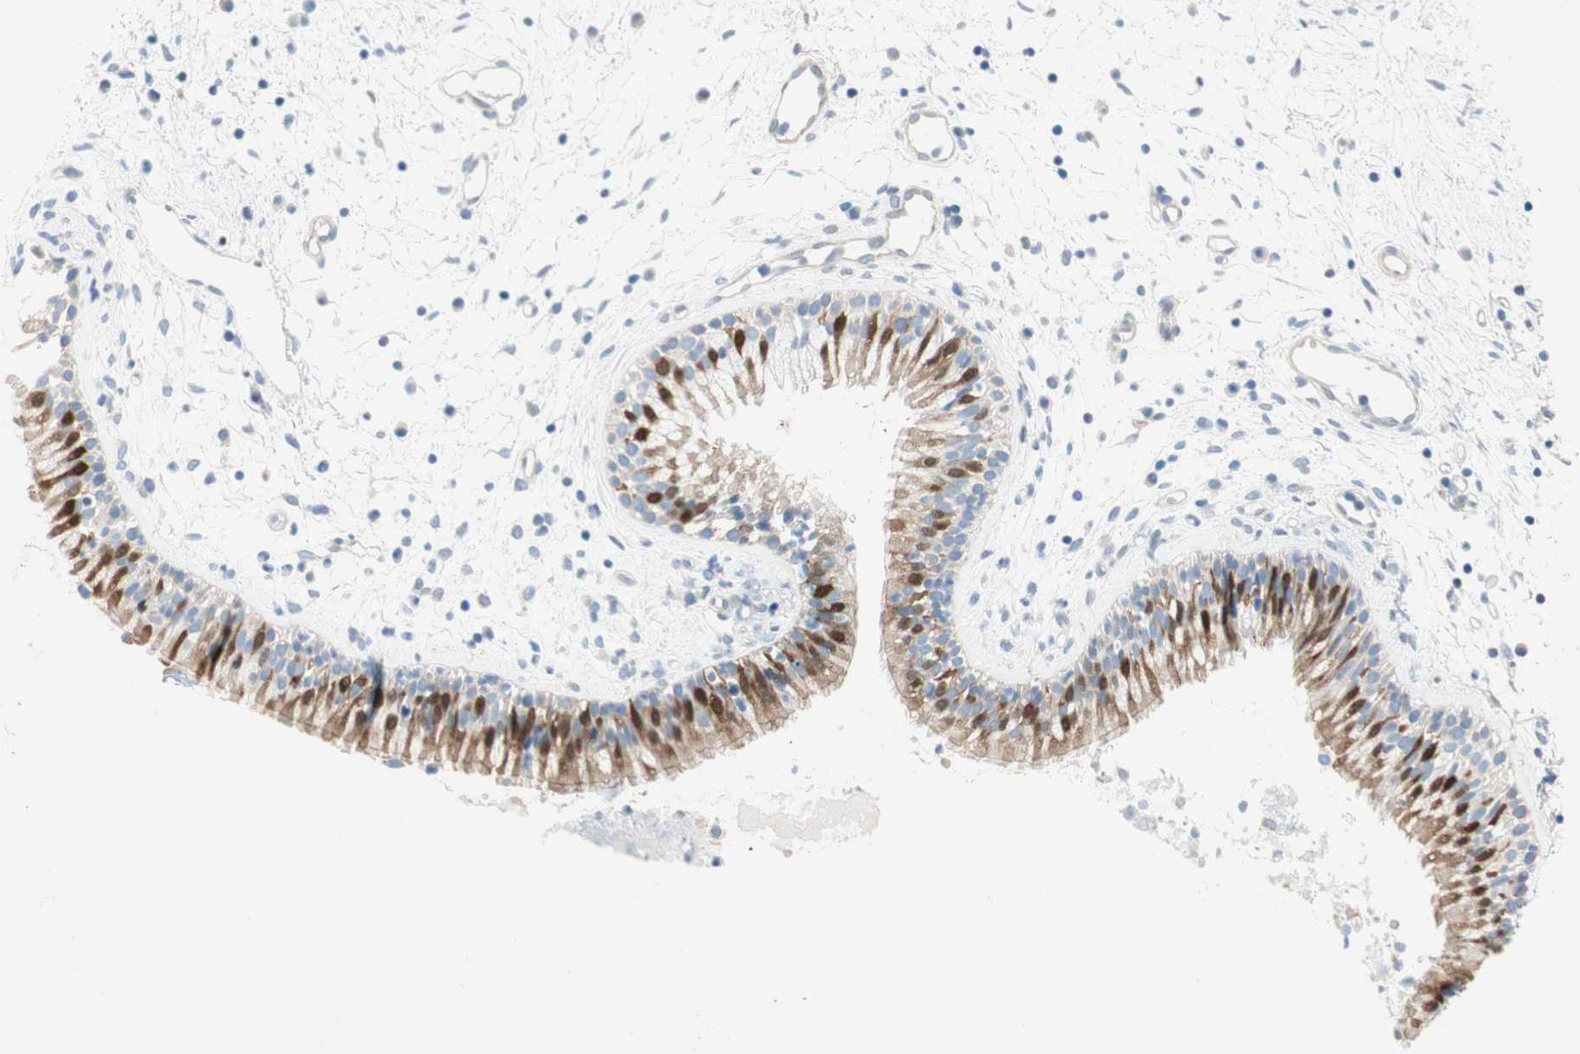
{"staining": {"intensity": "strong", "quantity": "25%-75%", "location": "cytoplasmic/membranous,nuclear"}, "tissue": "nasopharynx", "cell_type": "Respiratory epithelial cells", "image_type": "normal", "snomed": [{"axis": "morphology", "description": "Normal tissue, NOS"}, {"axis": "topography", "description": "Nasopharynx"}], "caption": "The image reveals a brown stain indicating the presence of a protein in the cytoplasmic/membranous,nuclear of respiratory epithelial cells in nasopharynx.", "gene": "CDK3", "patient": {"sex": "male", "age": 21}}